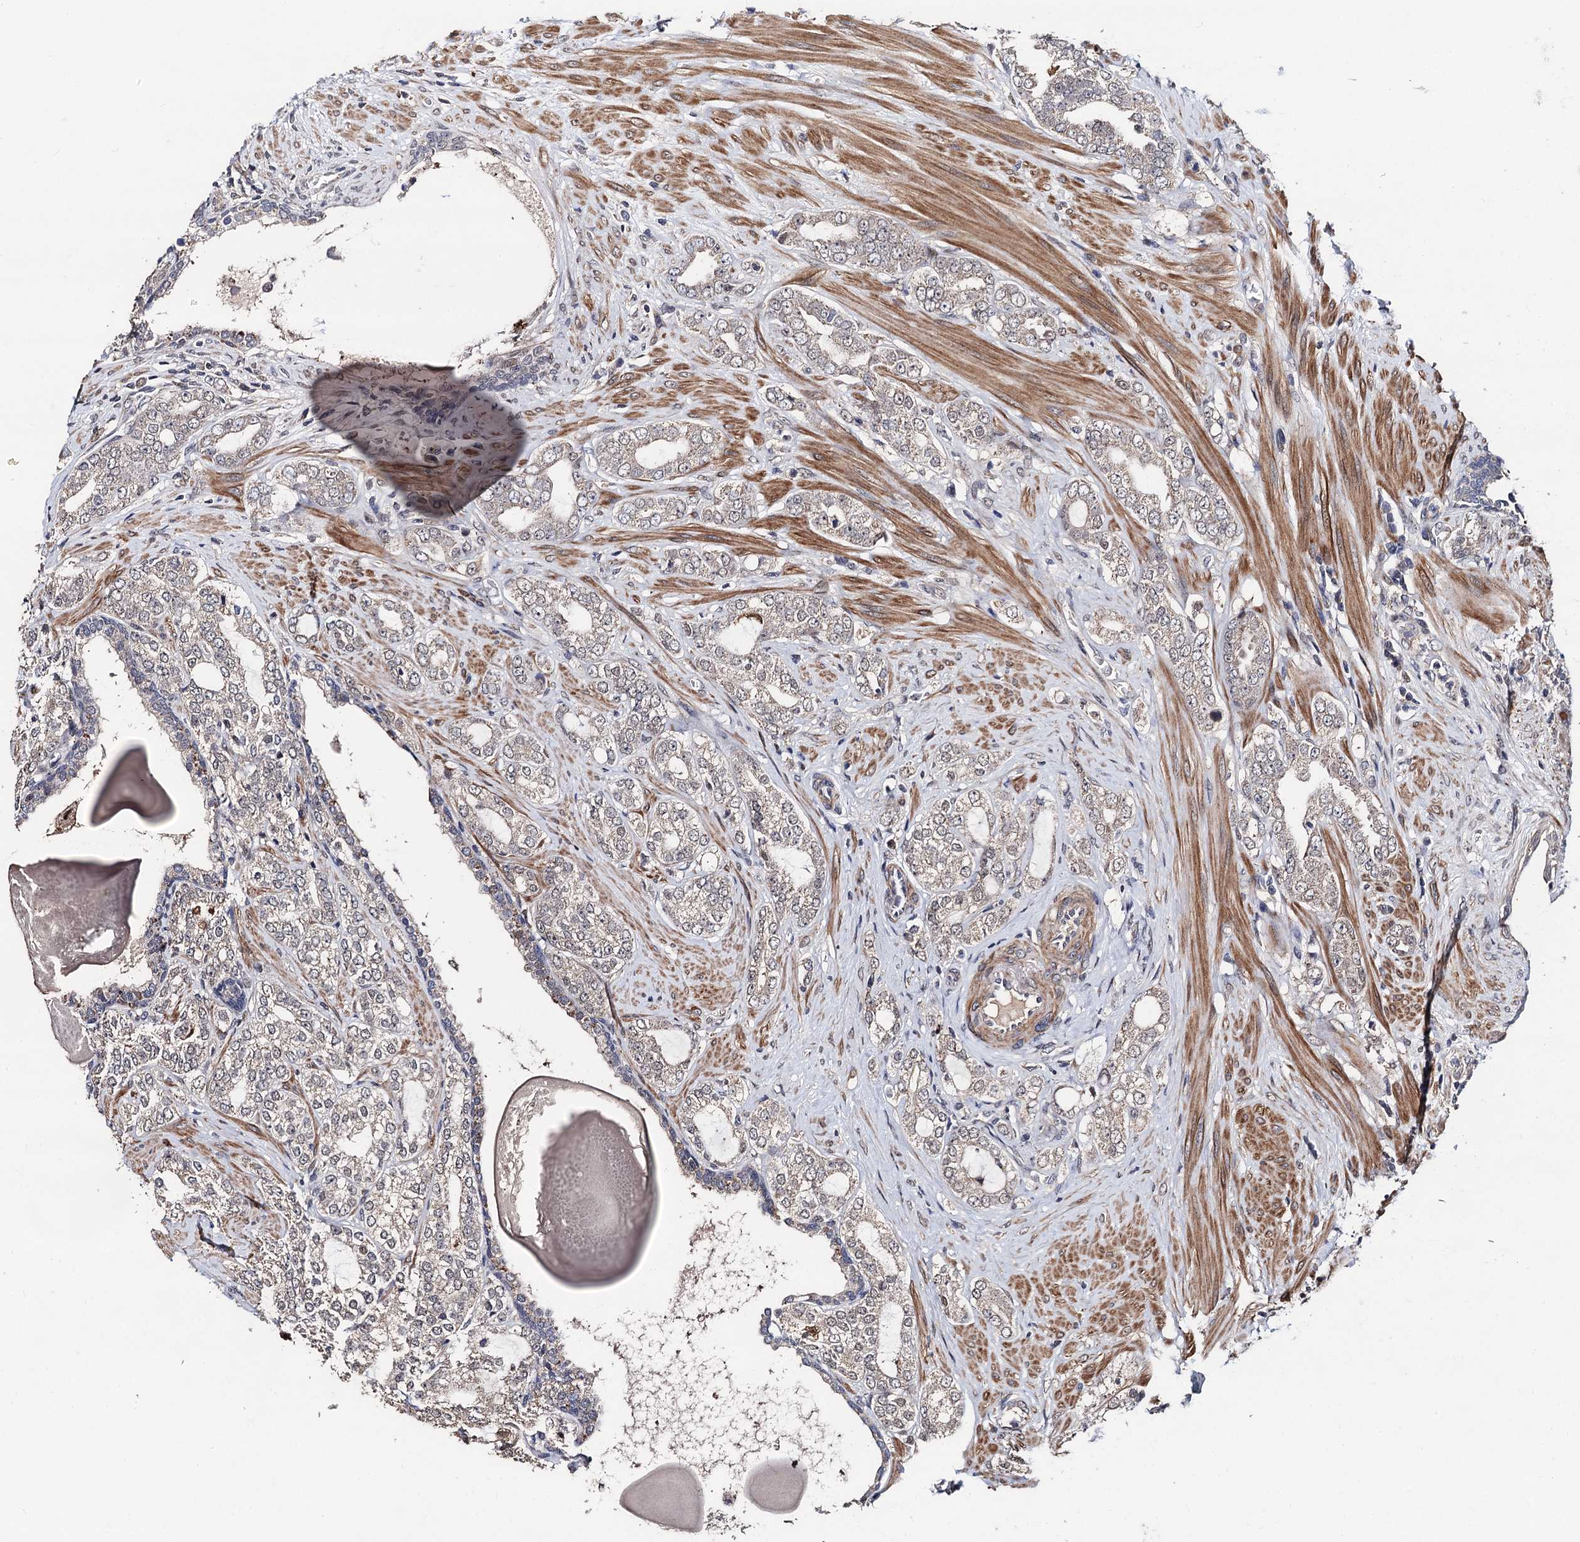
{"staining": {"intensity": "negative", "quantity": "none", "location": "none"}, "tissue": "prostate cancer", "cell_type": "Tumor cells", "image_type": "cancer", "snomed": [{"axis": "morphology", "description": "Adenocarcinoma, High grade"}, {"axis": "topography", "description": "Prostate"}], "caption": "Immunohistochemistry histopathology image of neoplastic tissue: prostate cancer stained with DAB reveals no significant protein staining in tumor cells.", "gene": "PPTC7", "patient": {"sex": "male", "age": 64}}